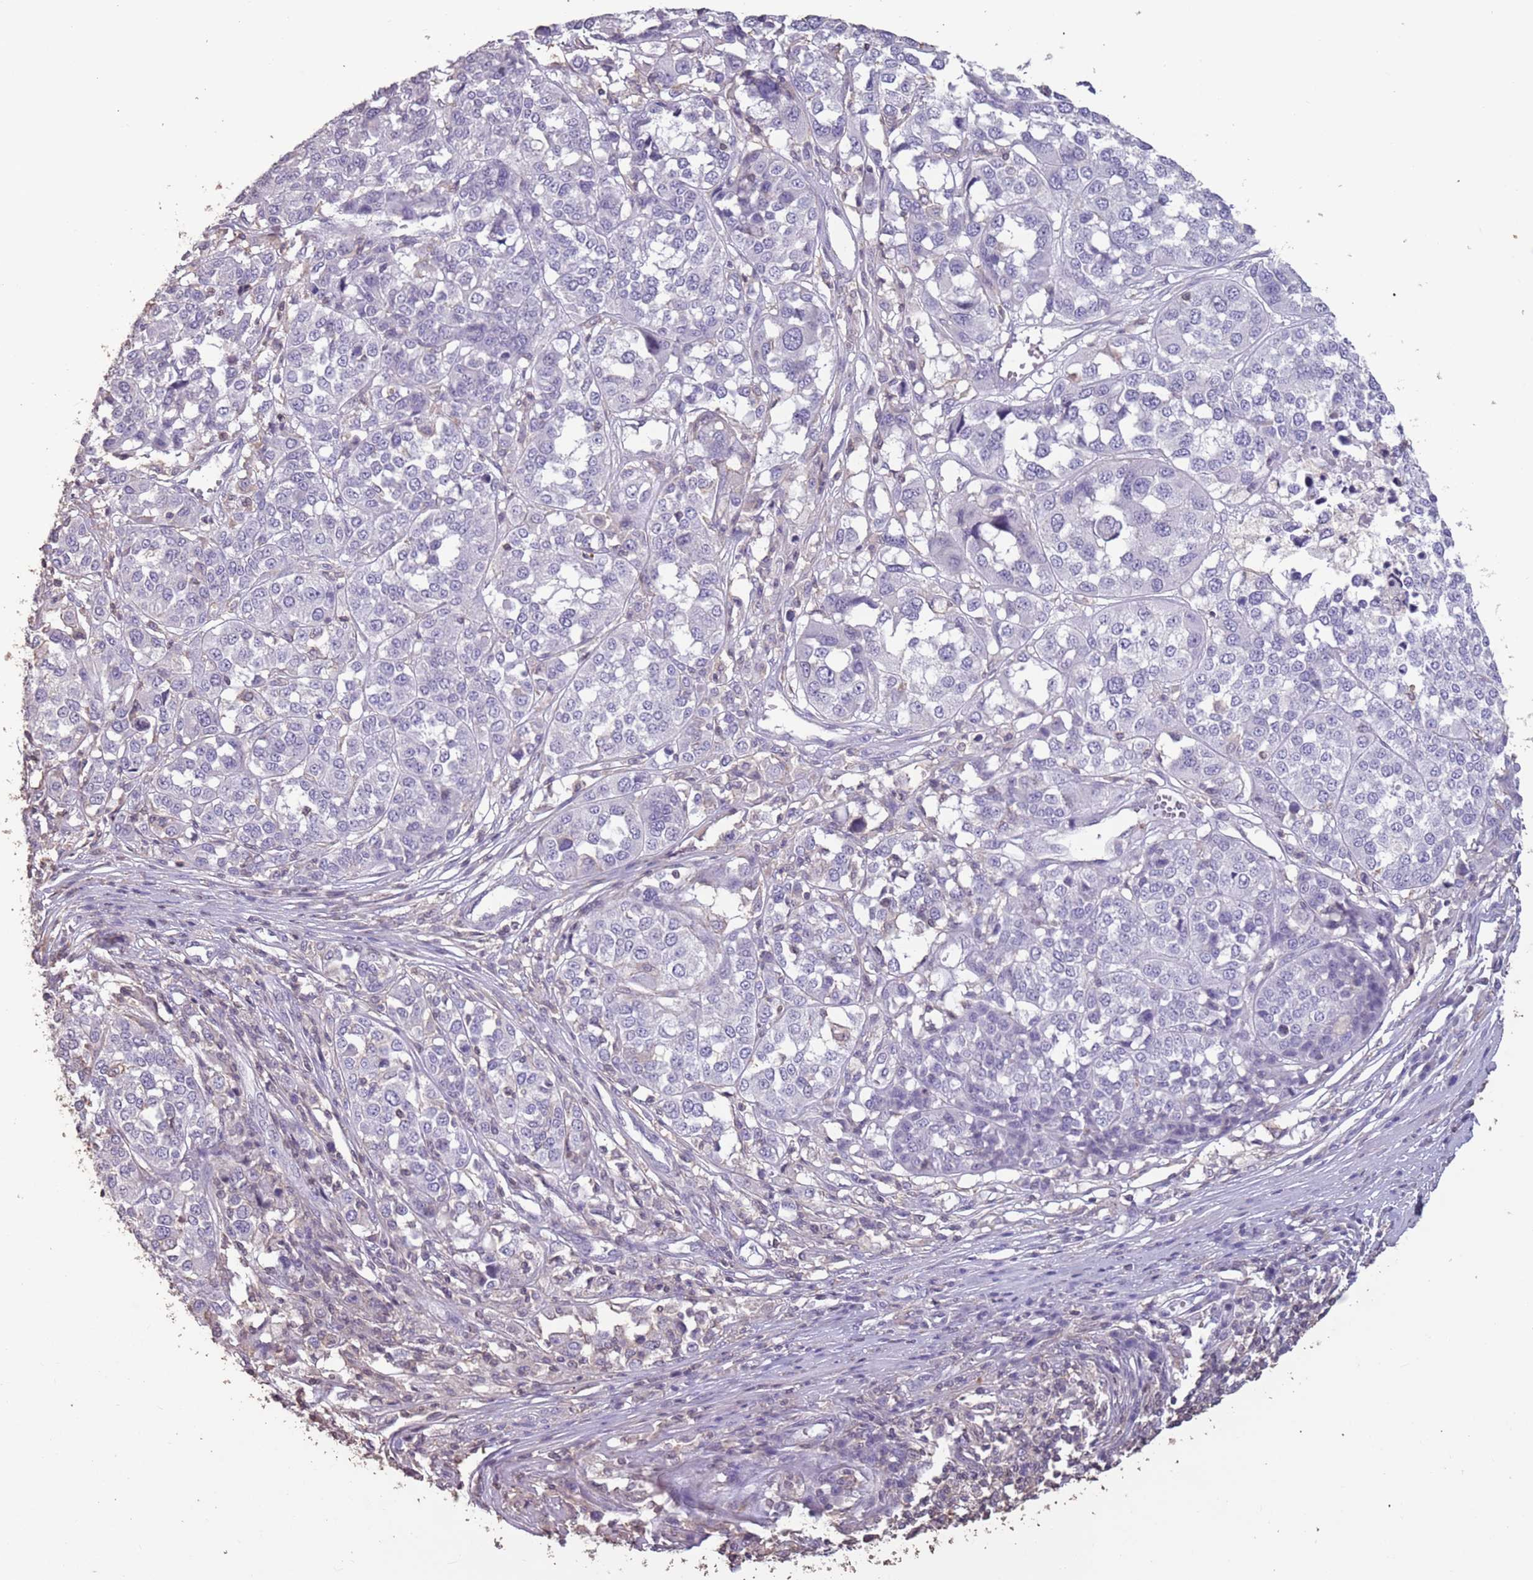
{"staining": {"intensity": "negative", "quantity": "none", "location": "none"}, "tissue": "melanoma", "cell_type": "Tumor cells", "image_type": "cancer", "snomed": [{"axis": "morphology", "description": "Malignant melanoma, Metastatic site"}, {"axis": "topography", "description": "Lymph node"}], "caption": "There is no significant positivity in tumor cells of melanoma.", "gene": "SUN5", "patient": {"sex": "male", "age": 44}}